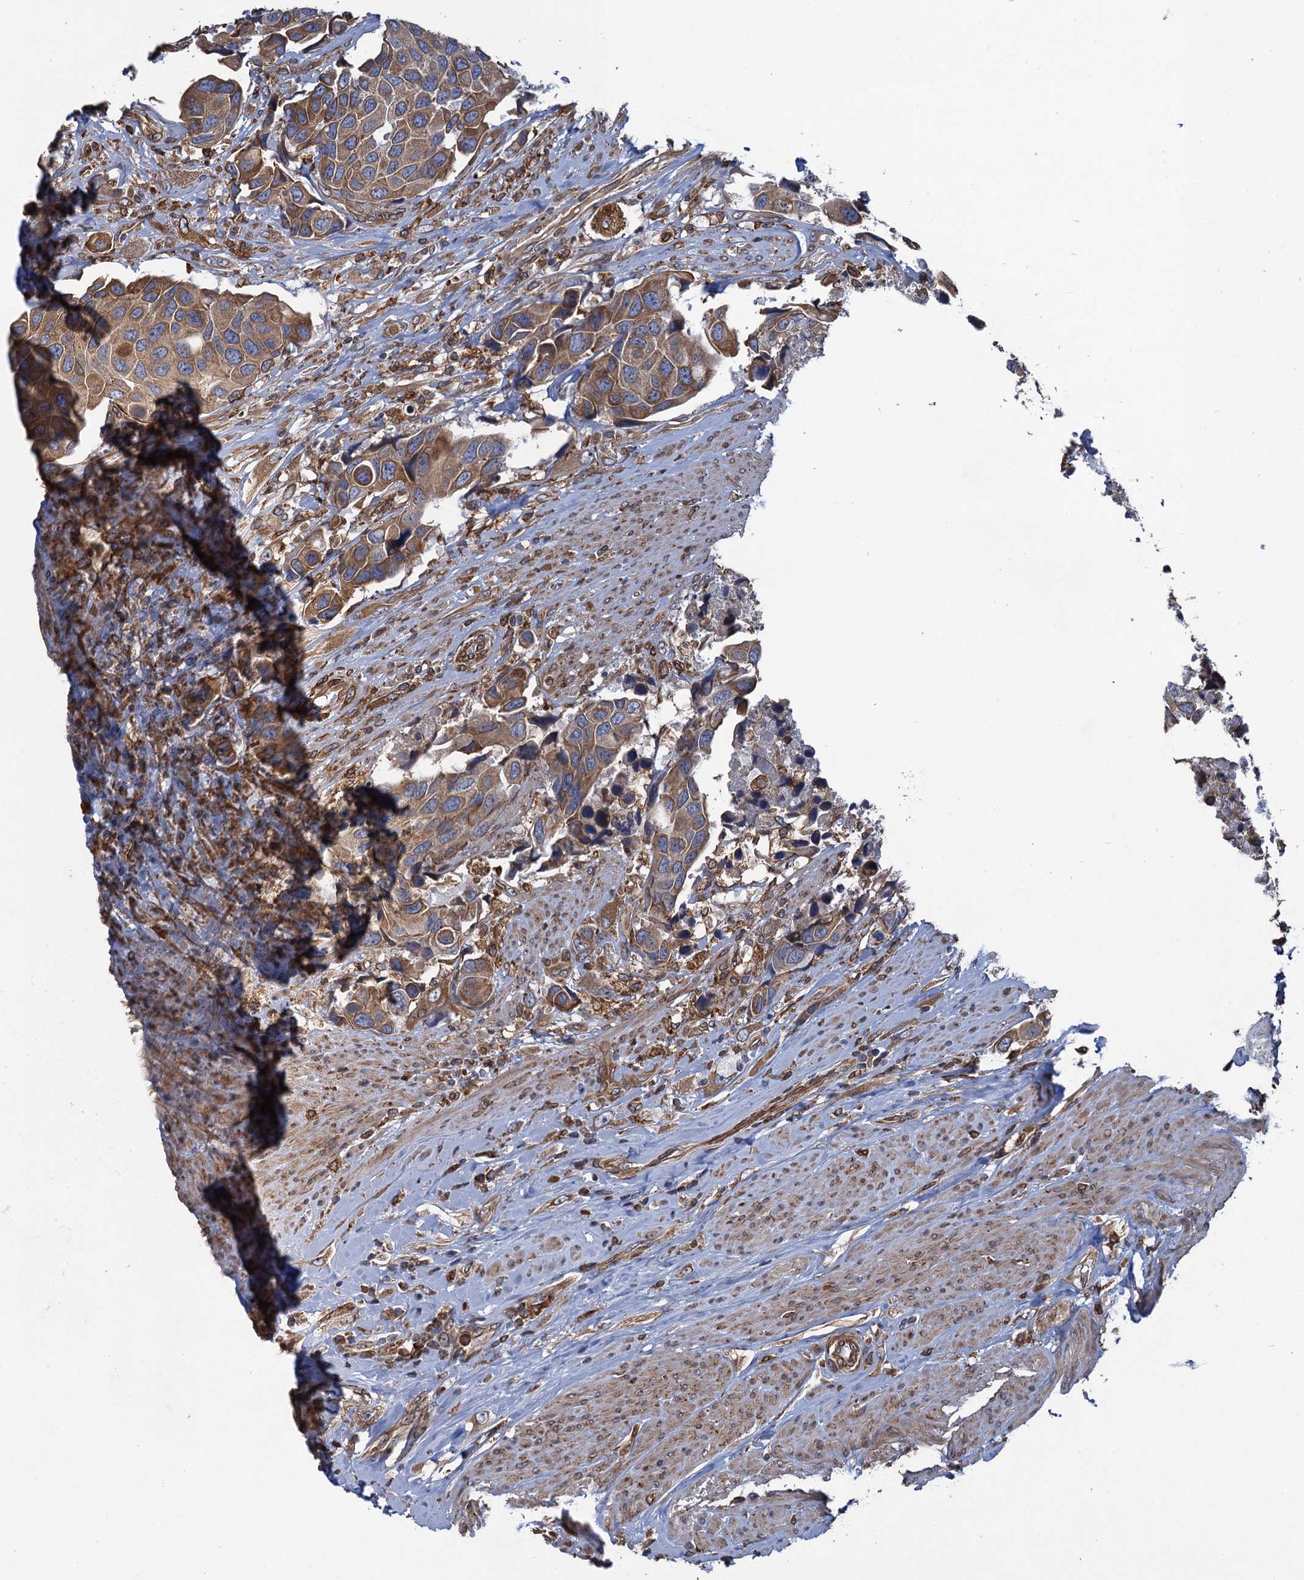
{"staining": {"intensity": "moderate", "quantity": ">75%", "location": "cytoplasmic/membranous"}, "tissue": "urothelial cancer", "cell_type": "Tumor cells", "image_type": "cancer", "snomed": [{"axis": "morphology", "description": "Urothelial carcinoma, High grade"}, {"axis": "topography", "description": "Urinary bladder"}], "caption": "DAB (3,3'-diaminobenzidine) immunohistochemical staining of human urothelial carcinoma (high-grade) displays moderate cytoplasmic/membranous protein expression in approximately >75% of tumor cells.", "gene": "ARMC5", "patient": {"sex": "male", "age": 74}}